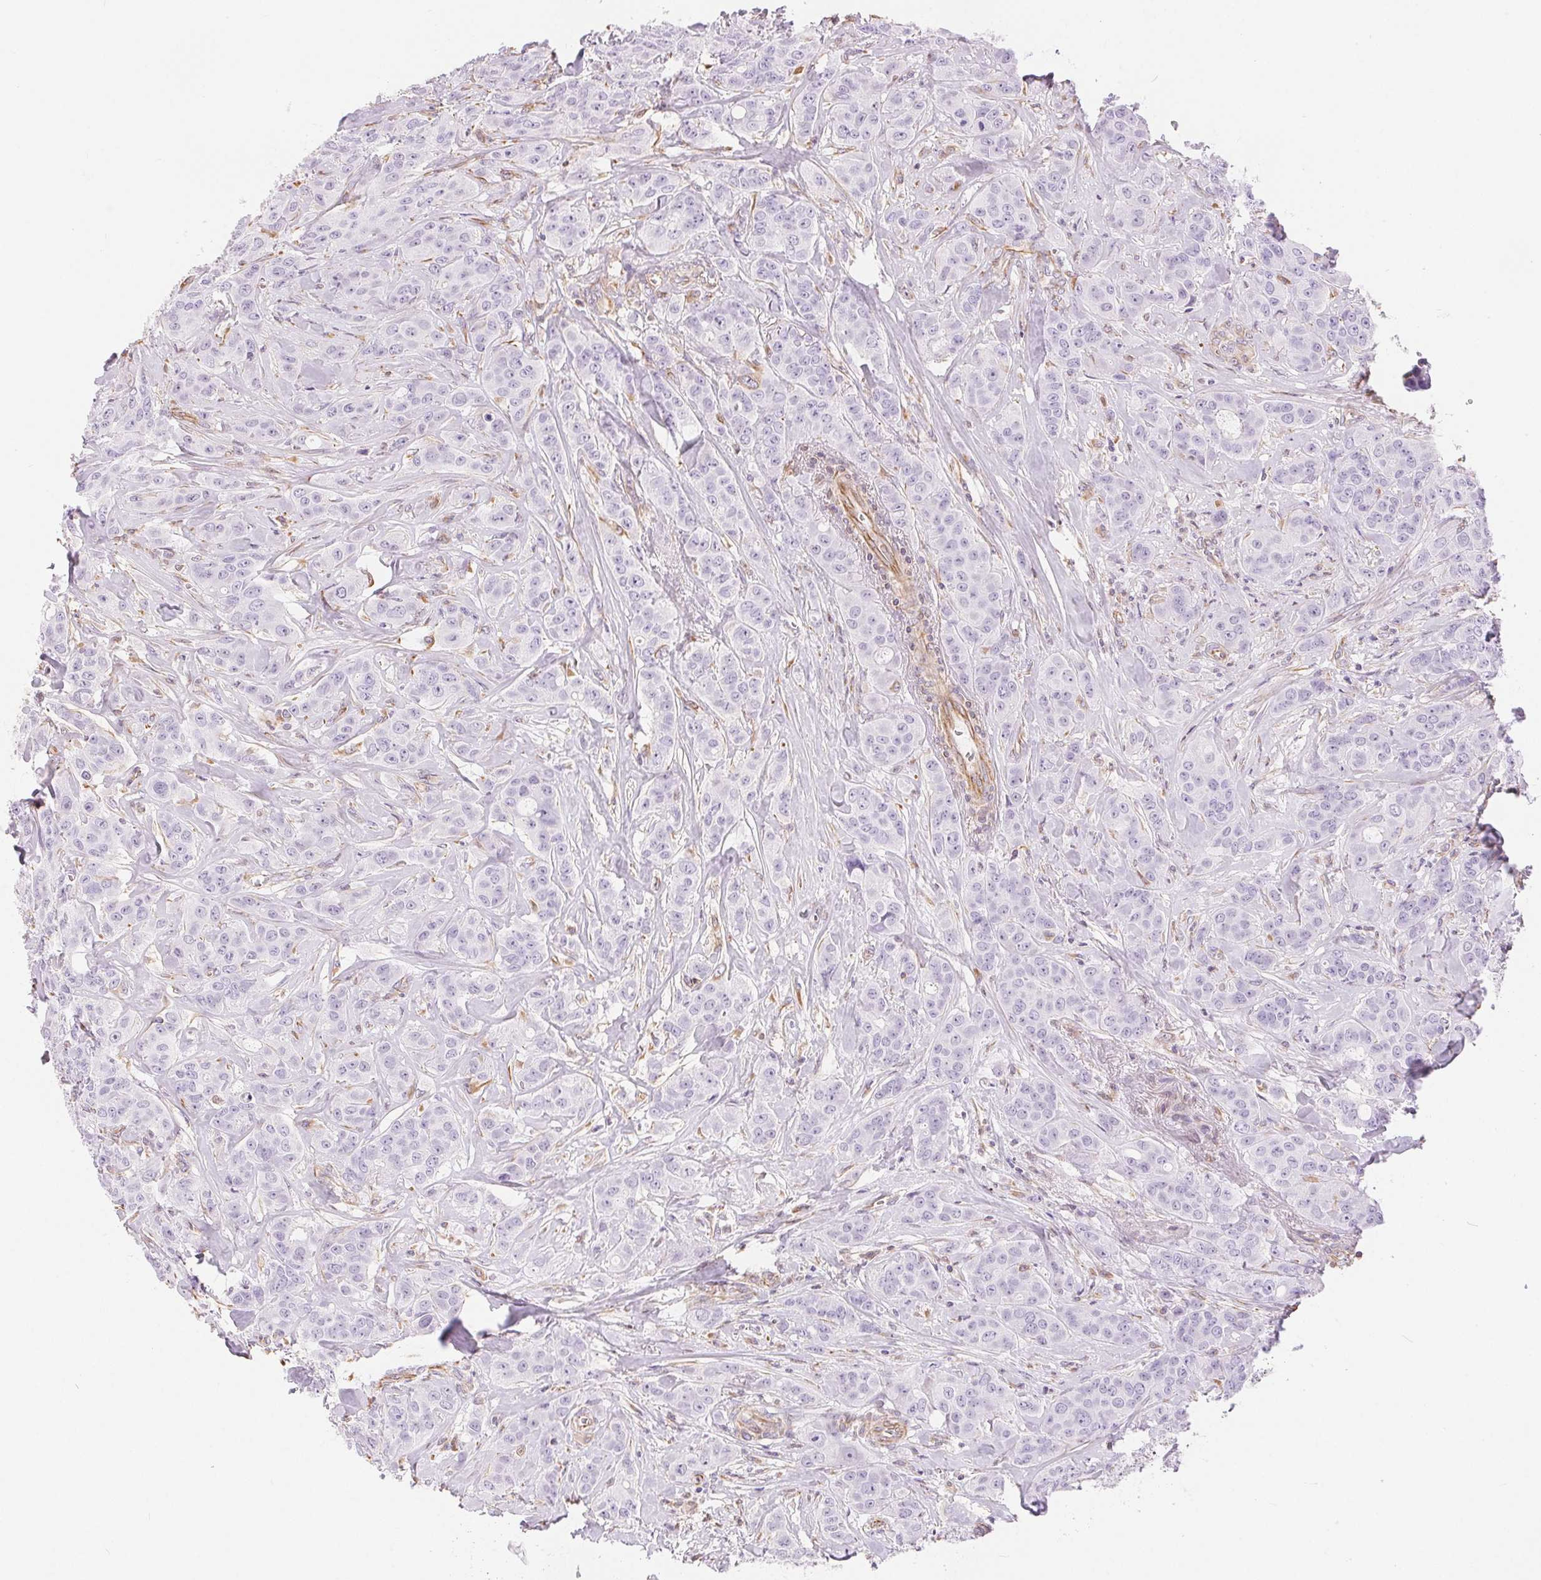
{"staining": {"intensity": "negative", "quantity": "none", "location": "none"}, "tissue": "breast cancer", "cell_type": "Tumor cells", "image_type": "cancer", "snomed": [{"axis": "morphology", "description": "Duct carcinoma"}, {"axis": "topography", "description": "Breast"}], "caption": "DAB (3,3'-diaminobenzidine) immunohistochemical staining of human breast infiltrating ductal carcinoma demonstrates no significant staining in tumor cells. (DAB (3,3'-diaminobenzidine) immunohistochemistry (IHC) visualized using brightfield microscopy, high magnification).", "gene": "GFAP", "patient": {"sex": "female", "age": 43}}